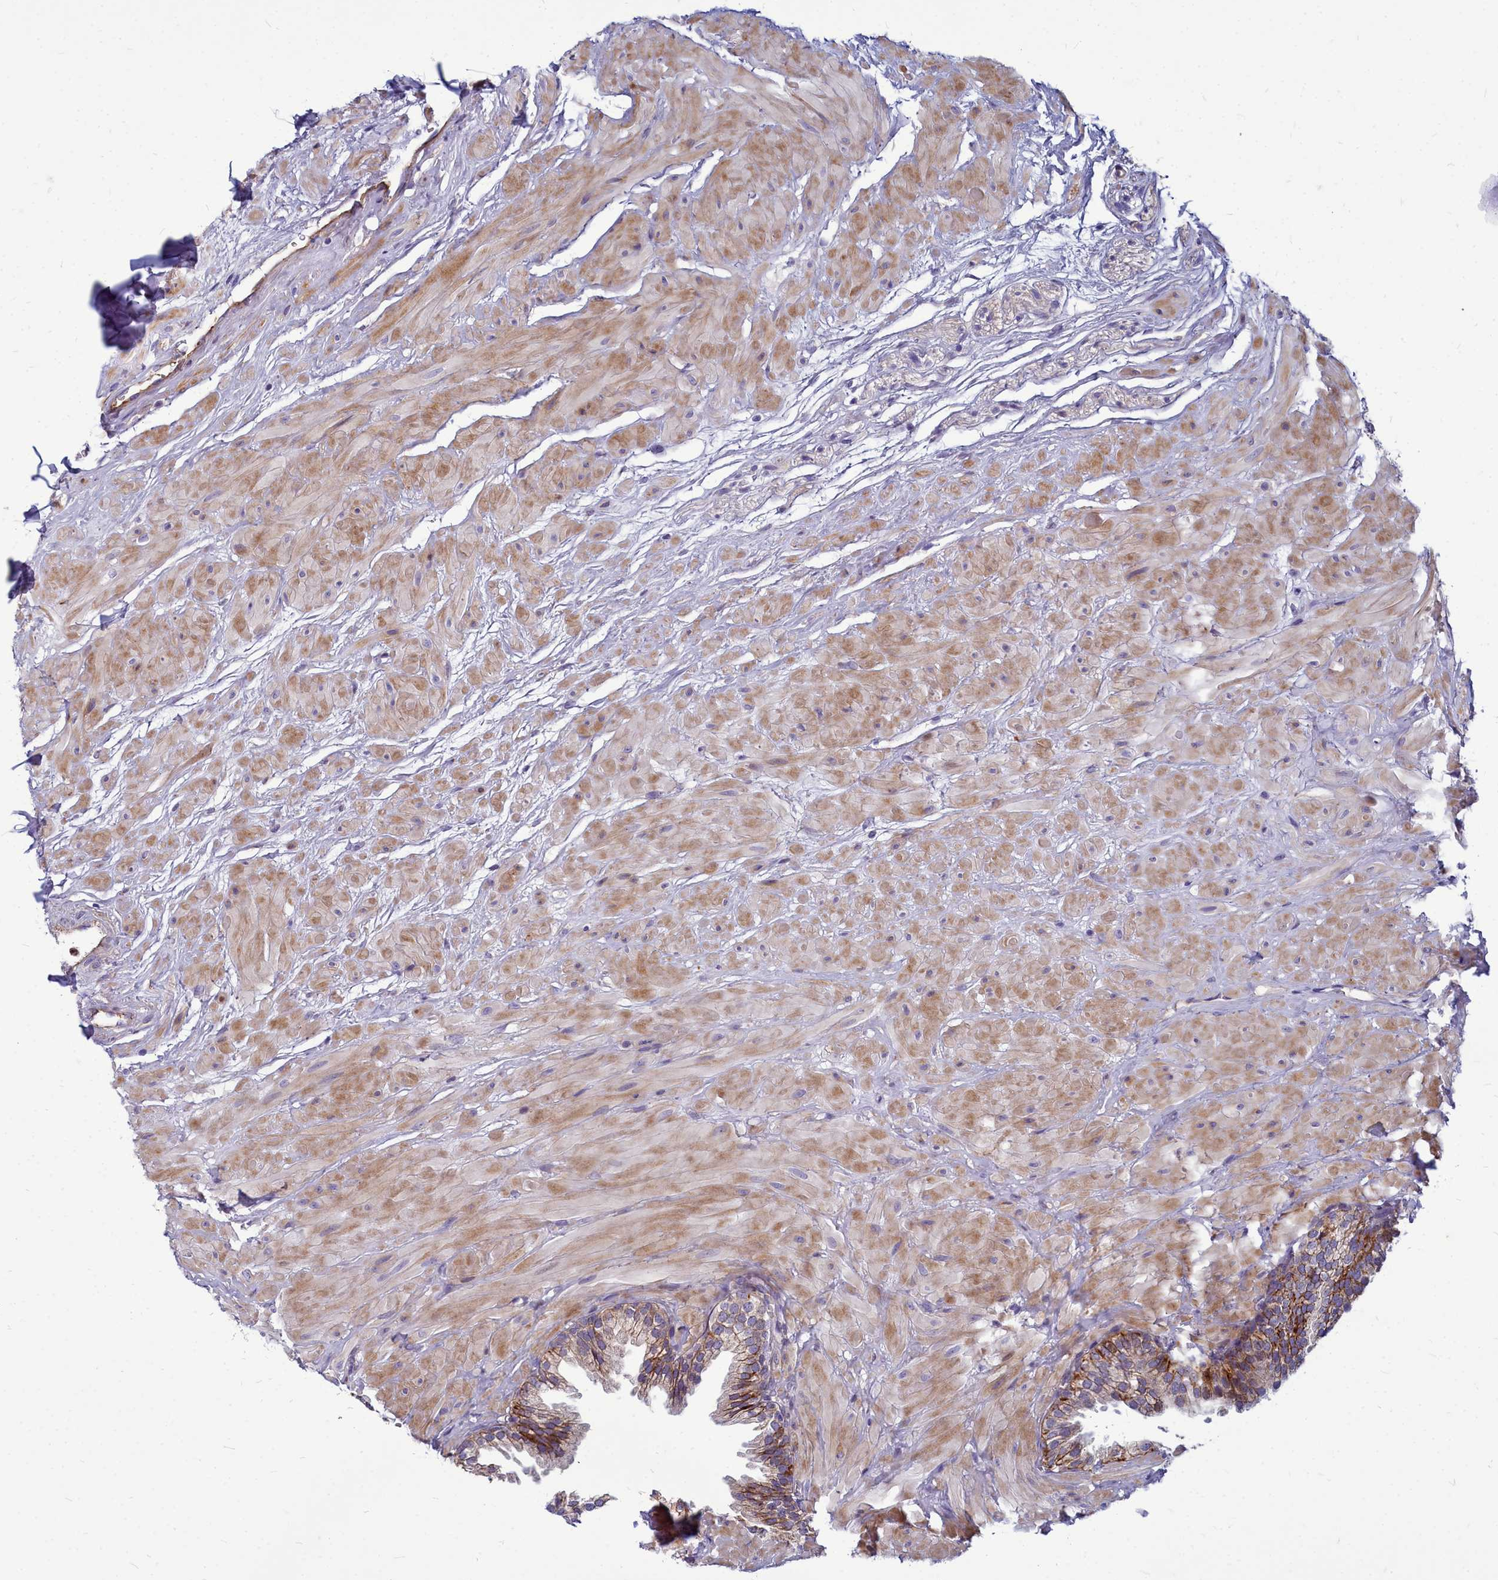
{"staining": {"intensity": "moderate", "quantity": "25%-75%", "location": "cytoplasmic/membranous"}, "tissue": "prostate", "cell_type": "Glandular cells", "image_type": "normal", "snomed": [{"axis": "morphology", "description": "Normal tissue, NOS"}, {"axis": "topography", "description": "Prostate"}, {"axis": "topography", "description": "Peripheral nerve tissue"}], "caption": "Protein staining displays moderate cytoplasmic/membranous positivity in approximately 25%-75% of glandular cells in normal prostate.", "gene": "TTC5", "patient": {"sex": "male", "age": 55}}